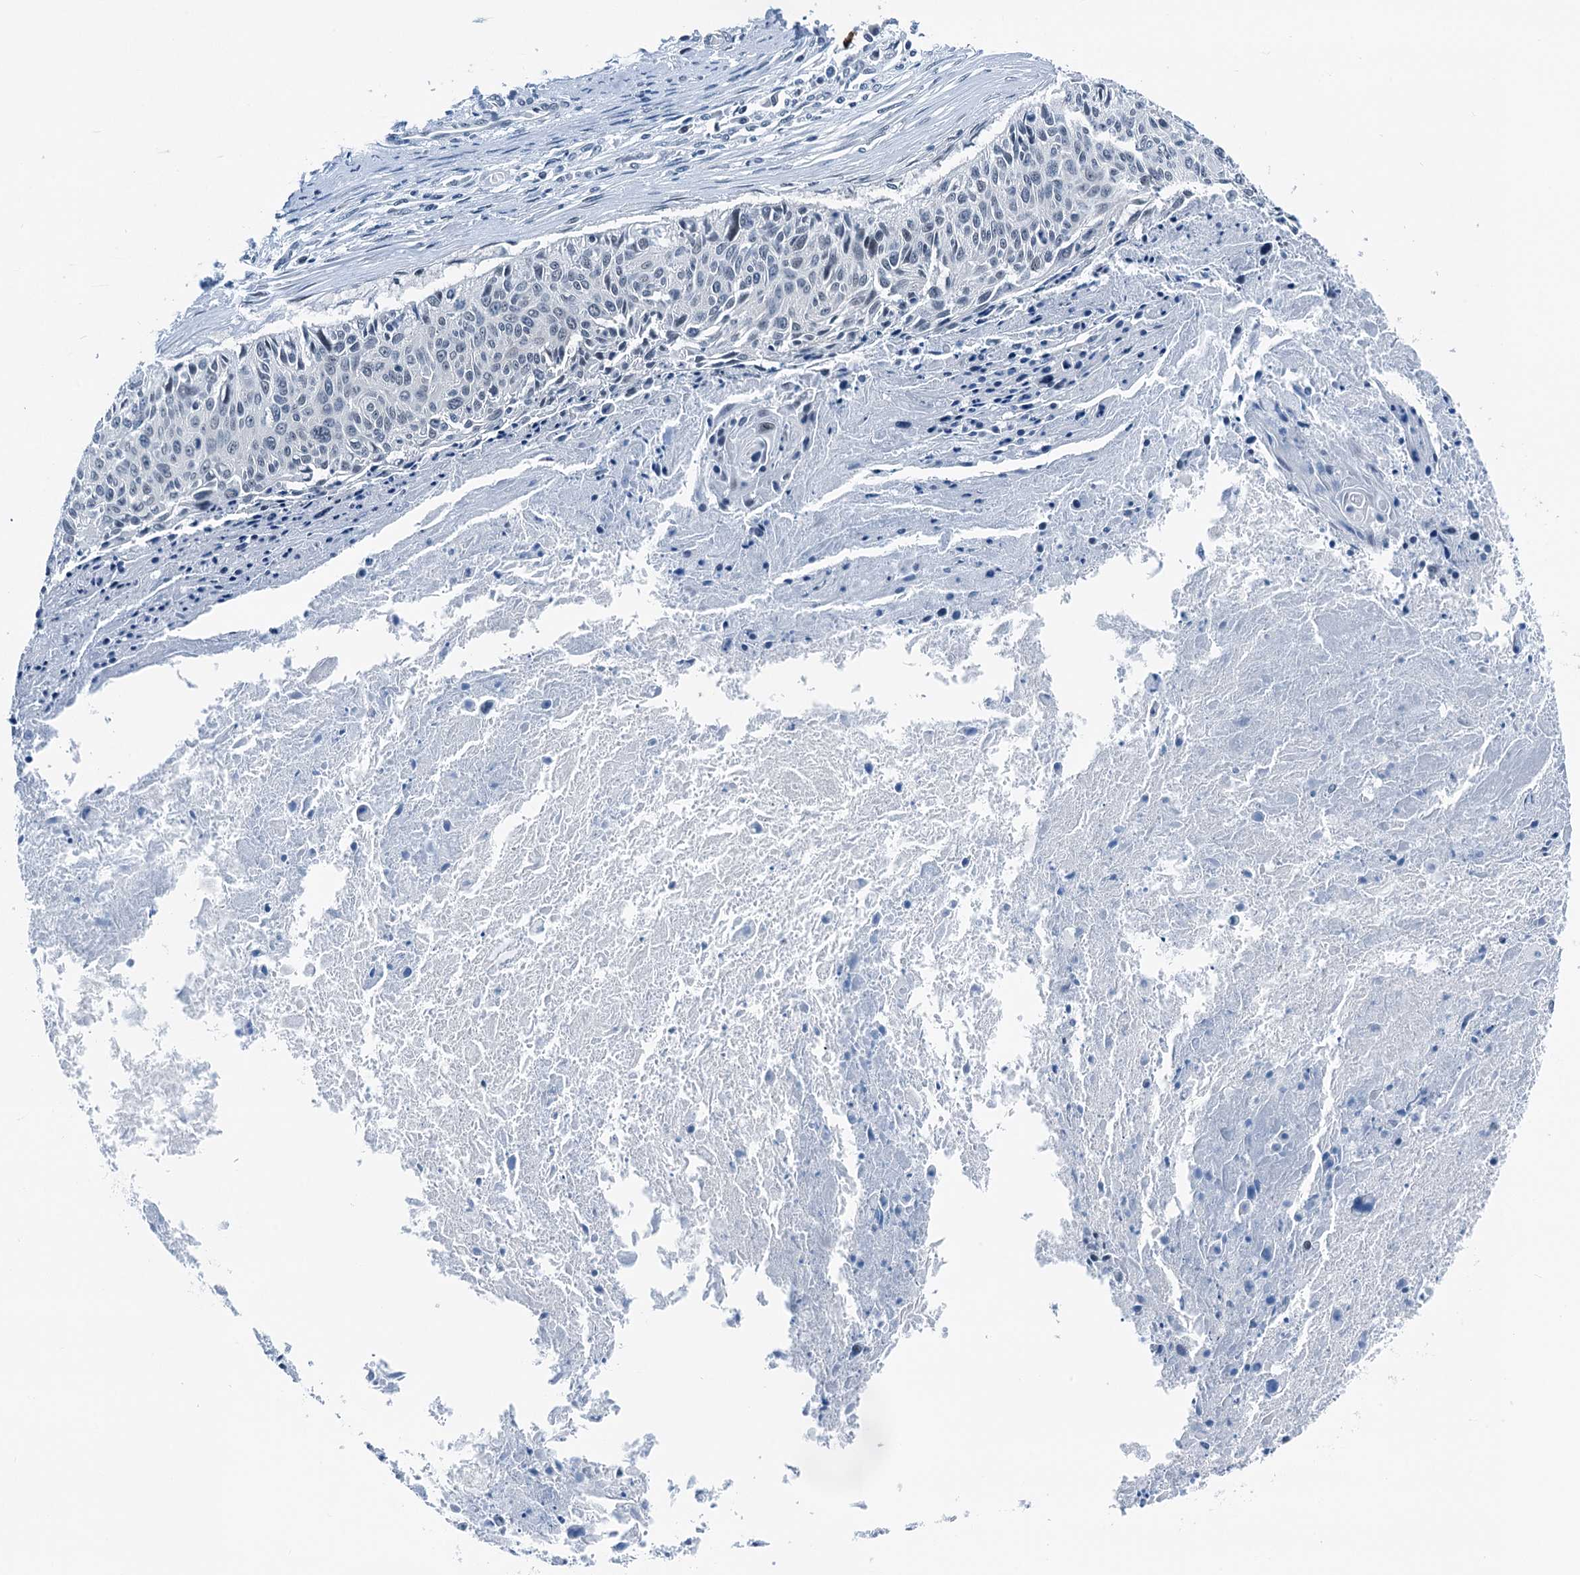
{"staining": {"intensity": "negative", "quantity": "none", "location": "none"}, "tissue": "cervical cancer", "cell_type": "Tumor cells", "image_type": "cancer", "snomed": [{"axis": "morphology", "description": "Squamous cell carcinoma, NOS"}, {"axis": "topography", "description": "Cervix"}], "caption": "Tumor cells are negative for brown protein staining in cervical cancer (squamous cell carcinoma).", "gene": "TRPT1", "patient": {"sex": "female", "age": 55}}